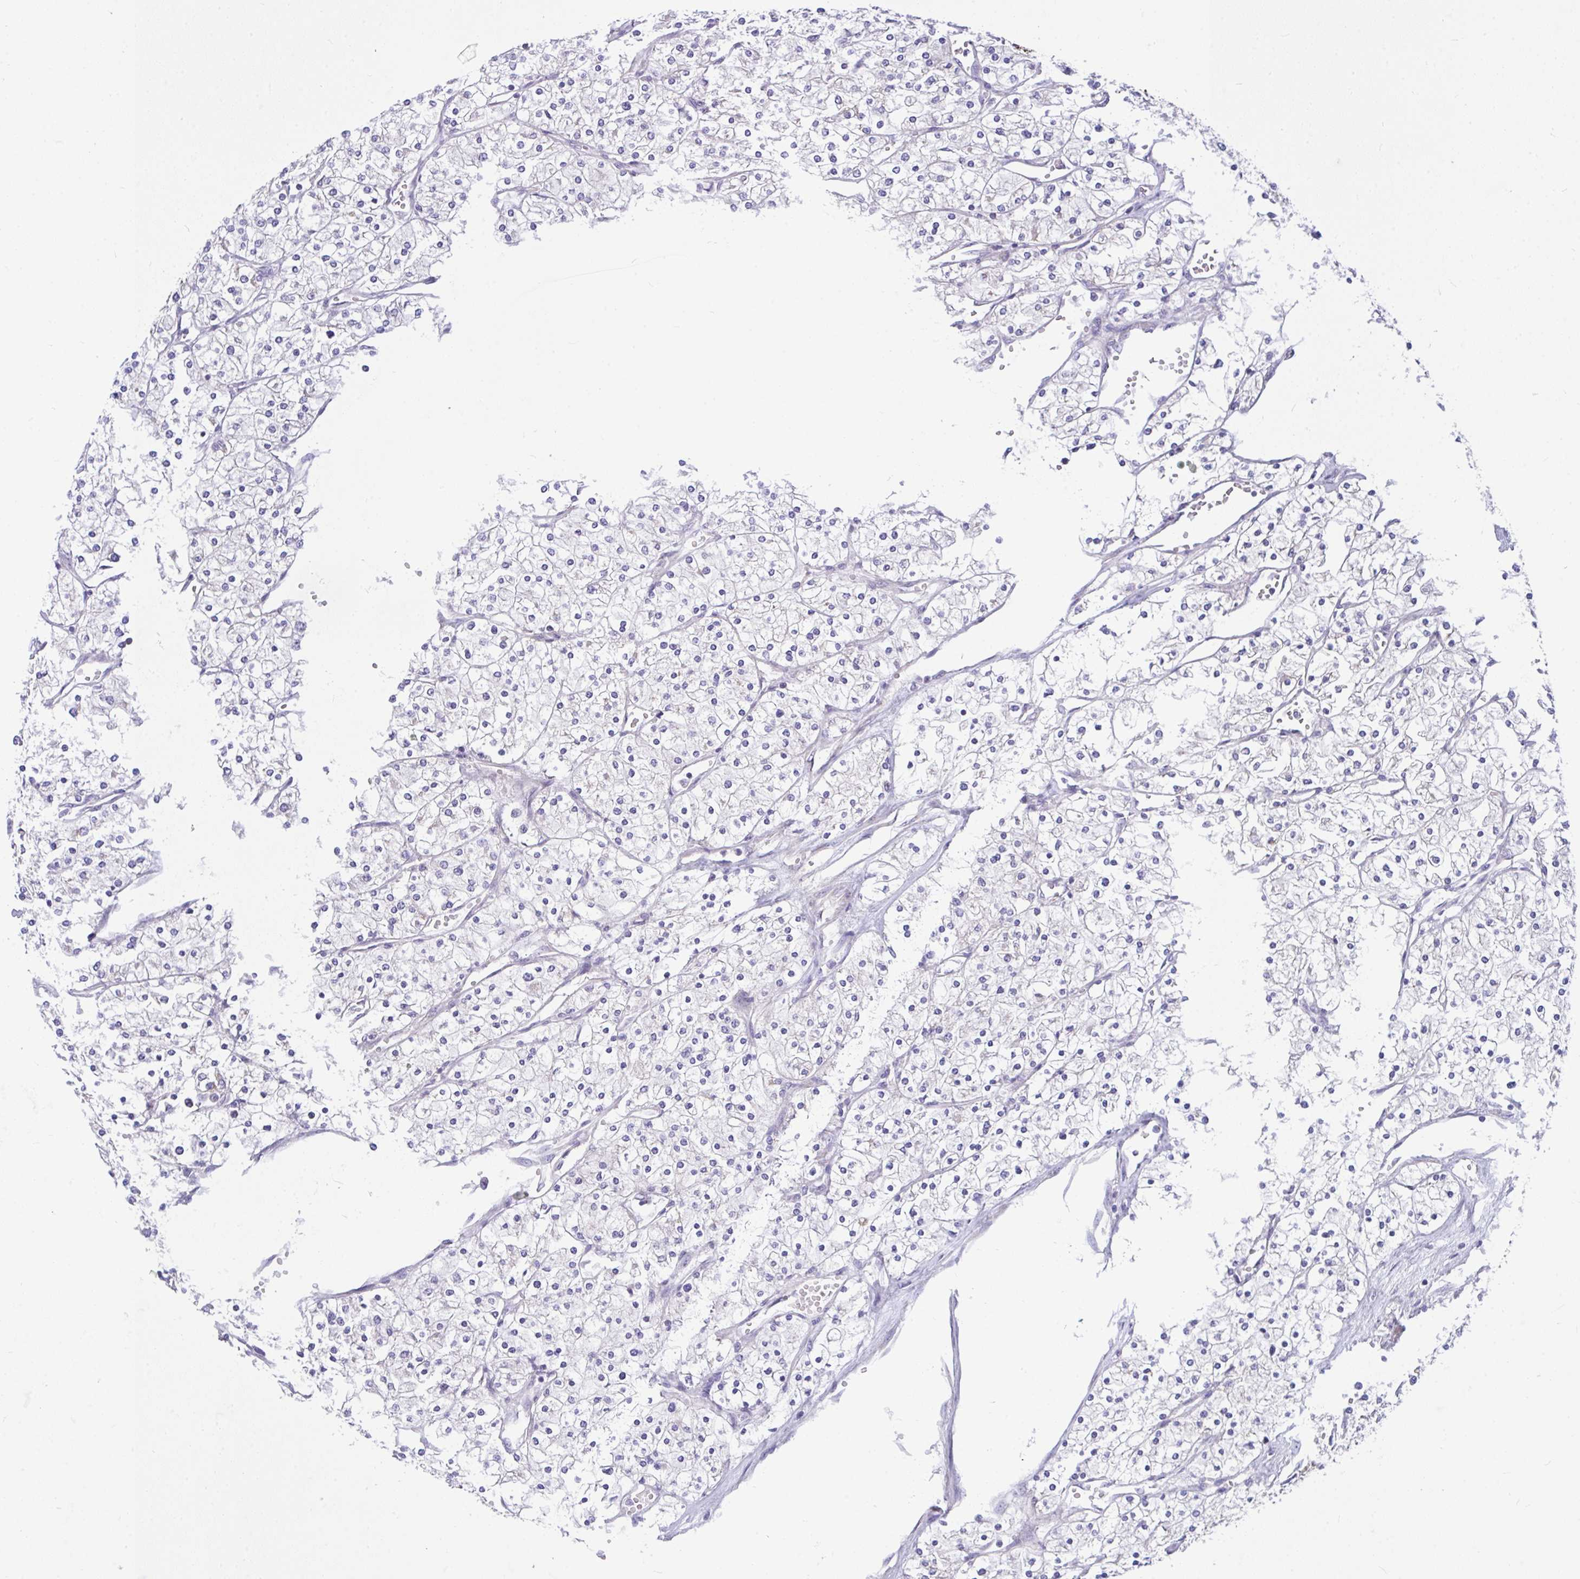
{"staining": {"intensity": "negative", "quantity": "none", "location": "none"}, "tissue": "renal cancer", "cell_type": "Tumor cells", "image_type": "cancer", "snomed": [{"axis": "morphology", "description": "Adenocarcinoma, NOS"}, {"axis": "topography", "description": "Kidney"}], "caption": "This is an immunohistochemistry (IHC) photomicrograph of human renal cancer (adenocarcinoma). There is no positivity in tumor cells.", "gene": "CEP63", "patient": {"sex": "male", "age": 80}}